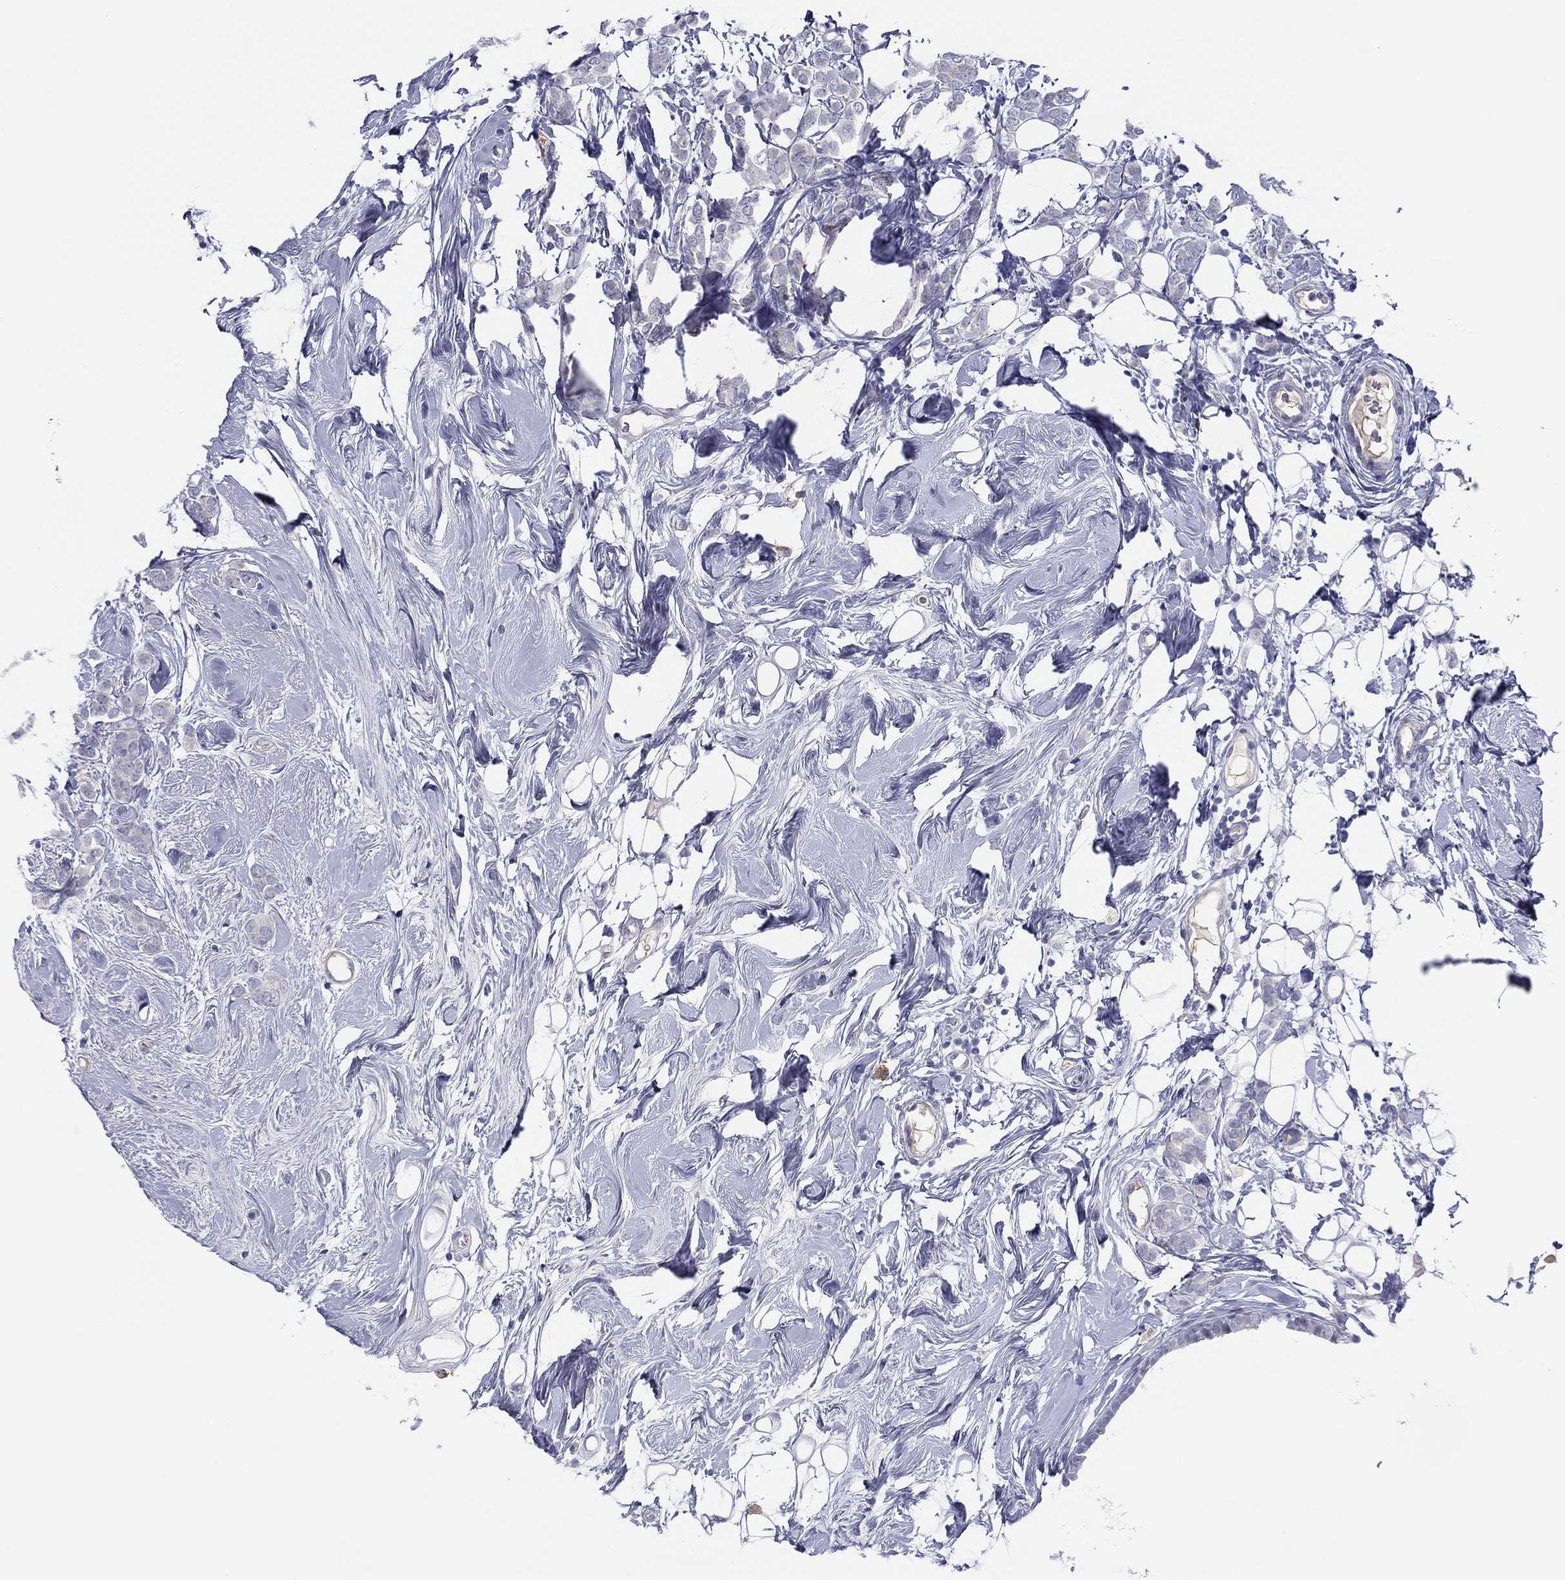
{"staining": {"intensity": "negative", "quantity": "none", "location": "none"}, "tissue": "breast cancer", "cell_type": "Tumor cells", "image_type": "cancer", "snomed": [{"axis": "morphology", "description": "Lobular carcinoma"}, {"axis": "topography", "description": "Breast"}], "caption": "Tumor cells are negative for brown protein staining in breast cancer. (DAB (3,3'-diaminobenzidine) IHC visualized using brightfield microscopy, high magnification).", "gene": "MLF1", "patient": {"sex": "female", "age": 49}}